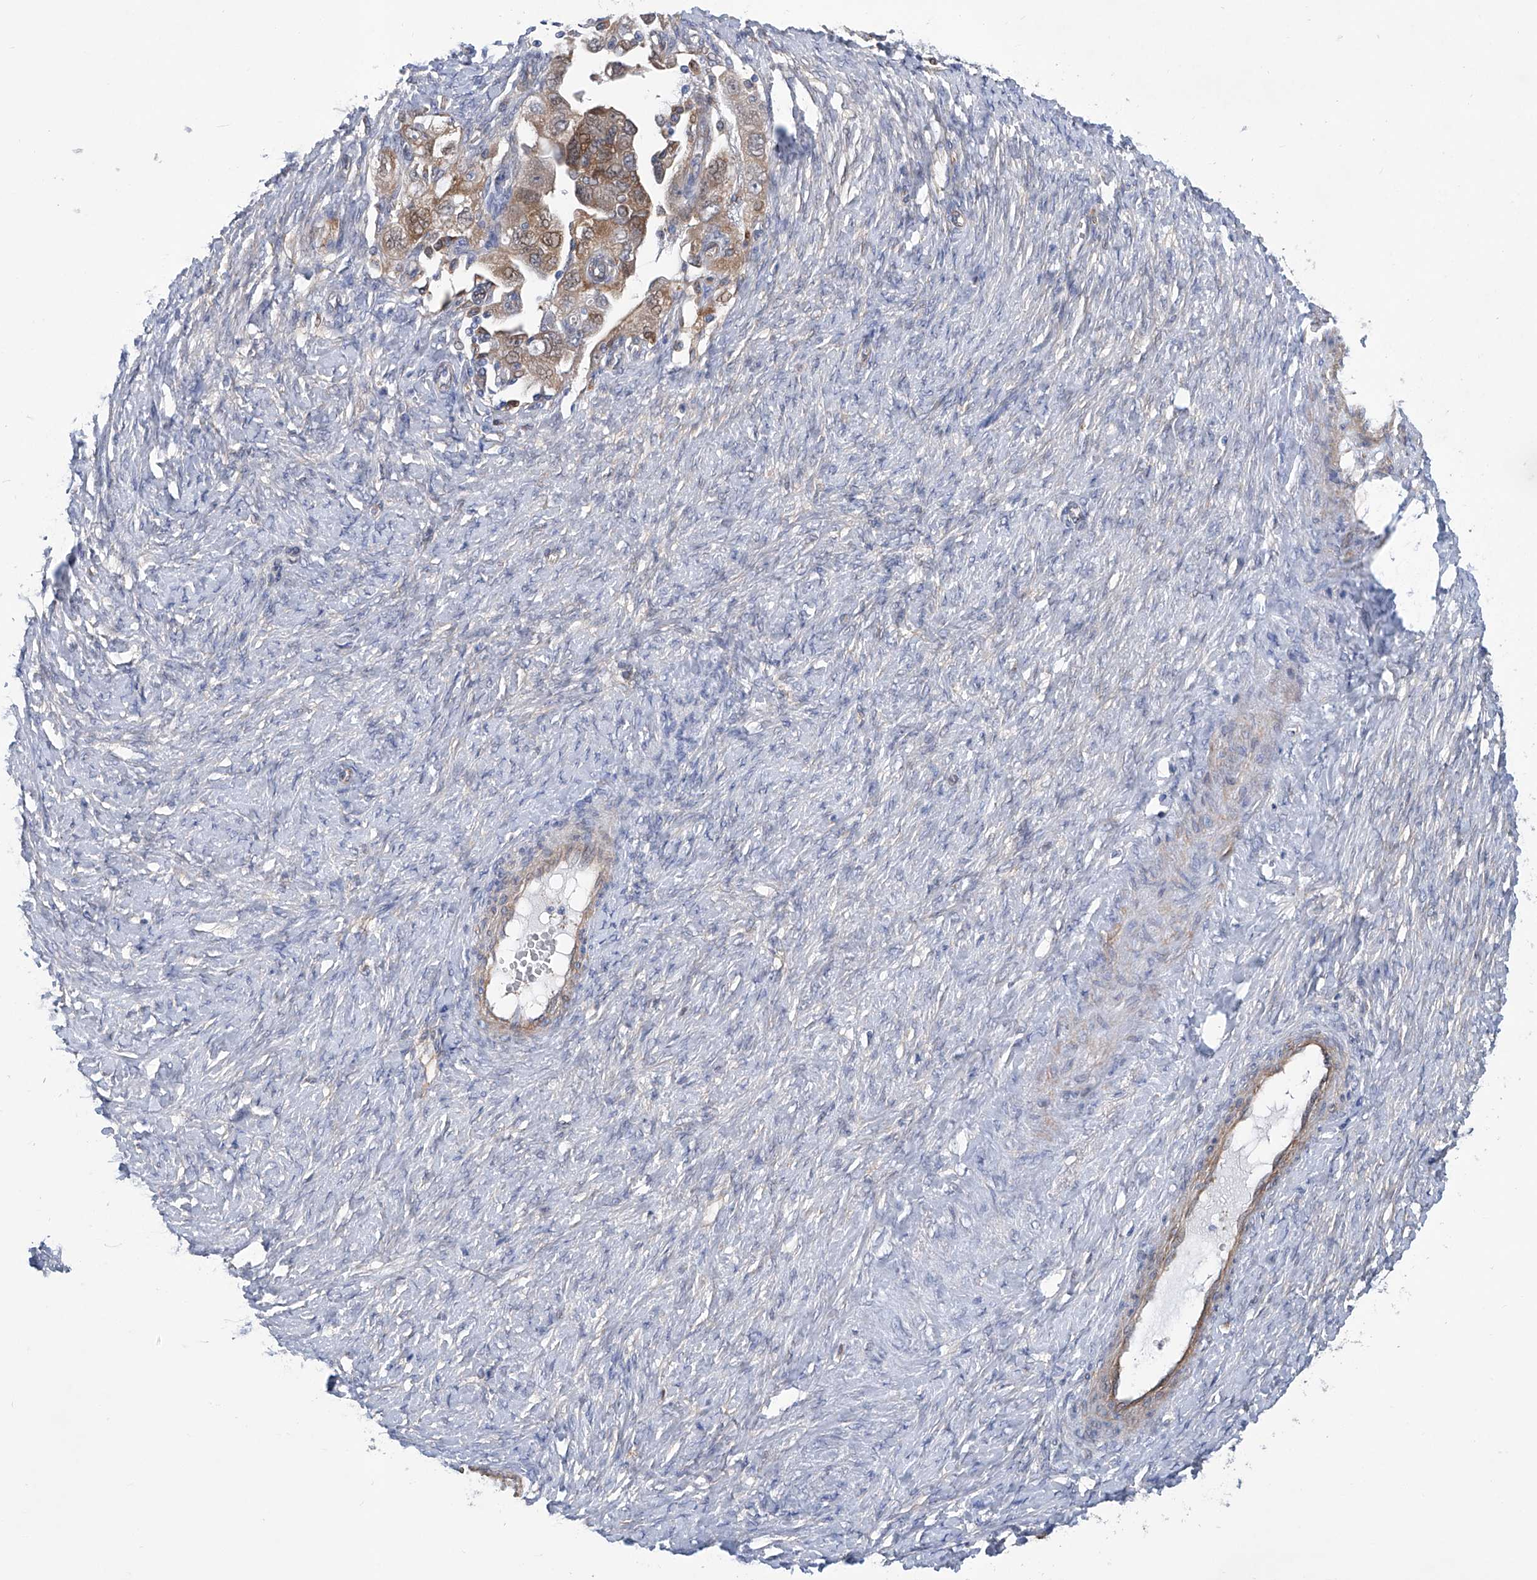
{"staining": {"intensity": "moderate", "quantity": "25%-75%", "location": "cytoplasmic/membranous"}, "tissue": "ovarian cancer", "cell_type": "Tumor cells", "image_type": "cancer", "snomed": [{"axis": "morphology", "description": "Carcinoma, NOS"}, {"axis": "morphology", "description": "Cystadenocarcinoma, serous, NOS"}, {"axis": "topography", "description": "Ovary"}], "caption": "Immunohistochemistry (IHC) (DAB) staining of human ovarian cancer (carcinoma) displays moderate cytoplasmic/membranous protein staining in about 25%-75% of tumor cells.", "gene": "TNN", "patient": {"sex": "female", "age": 69}}